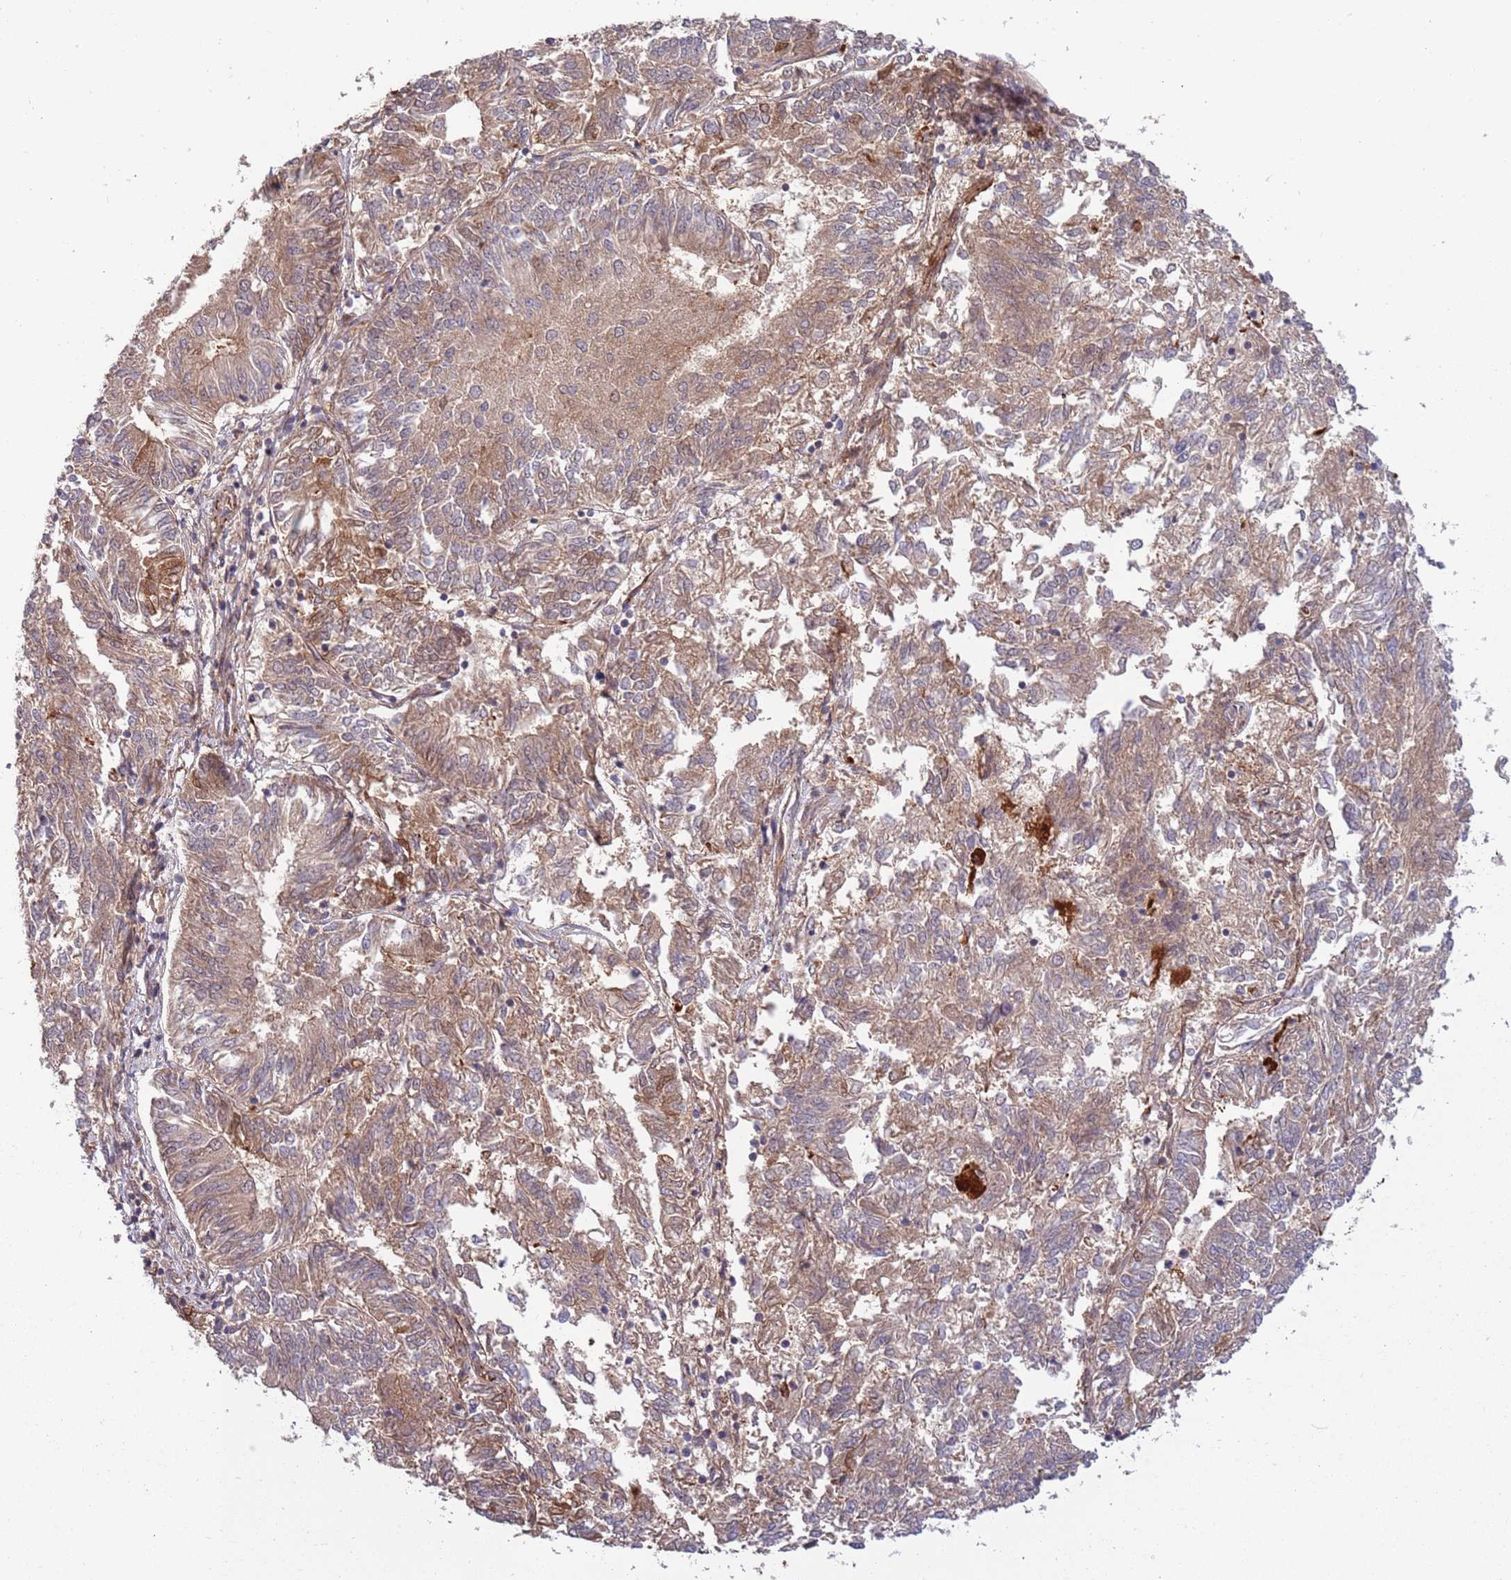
{"staining": {"intensity": "moderate", "quantity": ">75%", "location": "cytoplasmic/membranous"}, "tissue": "endometrial cancer", "cell_type": "Tumor cells", "image_type": "cancer", "snomed": [{"axis": "morphology", "description": "Adenocarcinoma, NOS"}, {"axis": "topography", "description": "Endometrium"}], "caption": "An IHC image of tumor tissue is shown. Protein staining in brown shows moderate cytoplasmic/membranous positivity in endometrial cancer within tumor cells. (DAB IHC, brown staining for protein, blue staining for nuclei).", "gene": "NT5DC4", "patient": {"sex": "female", "age": 58}}